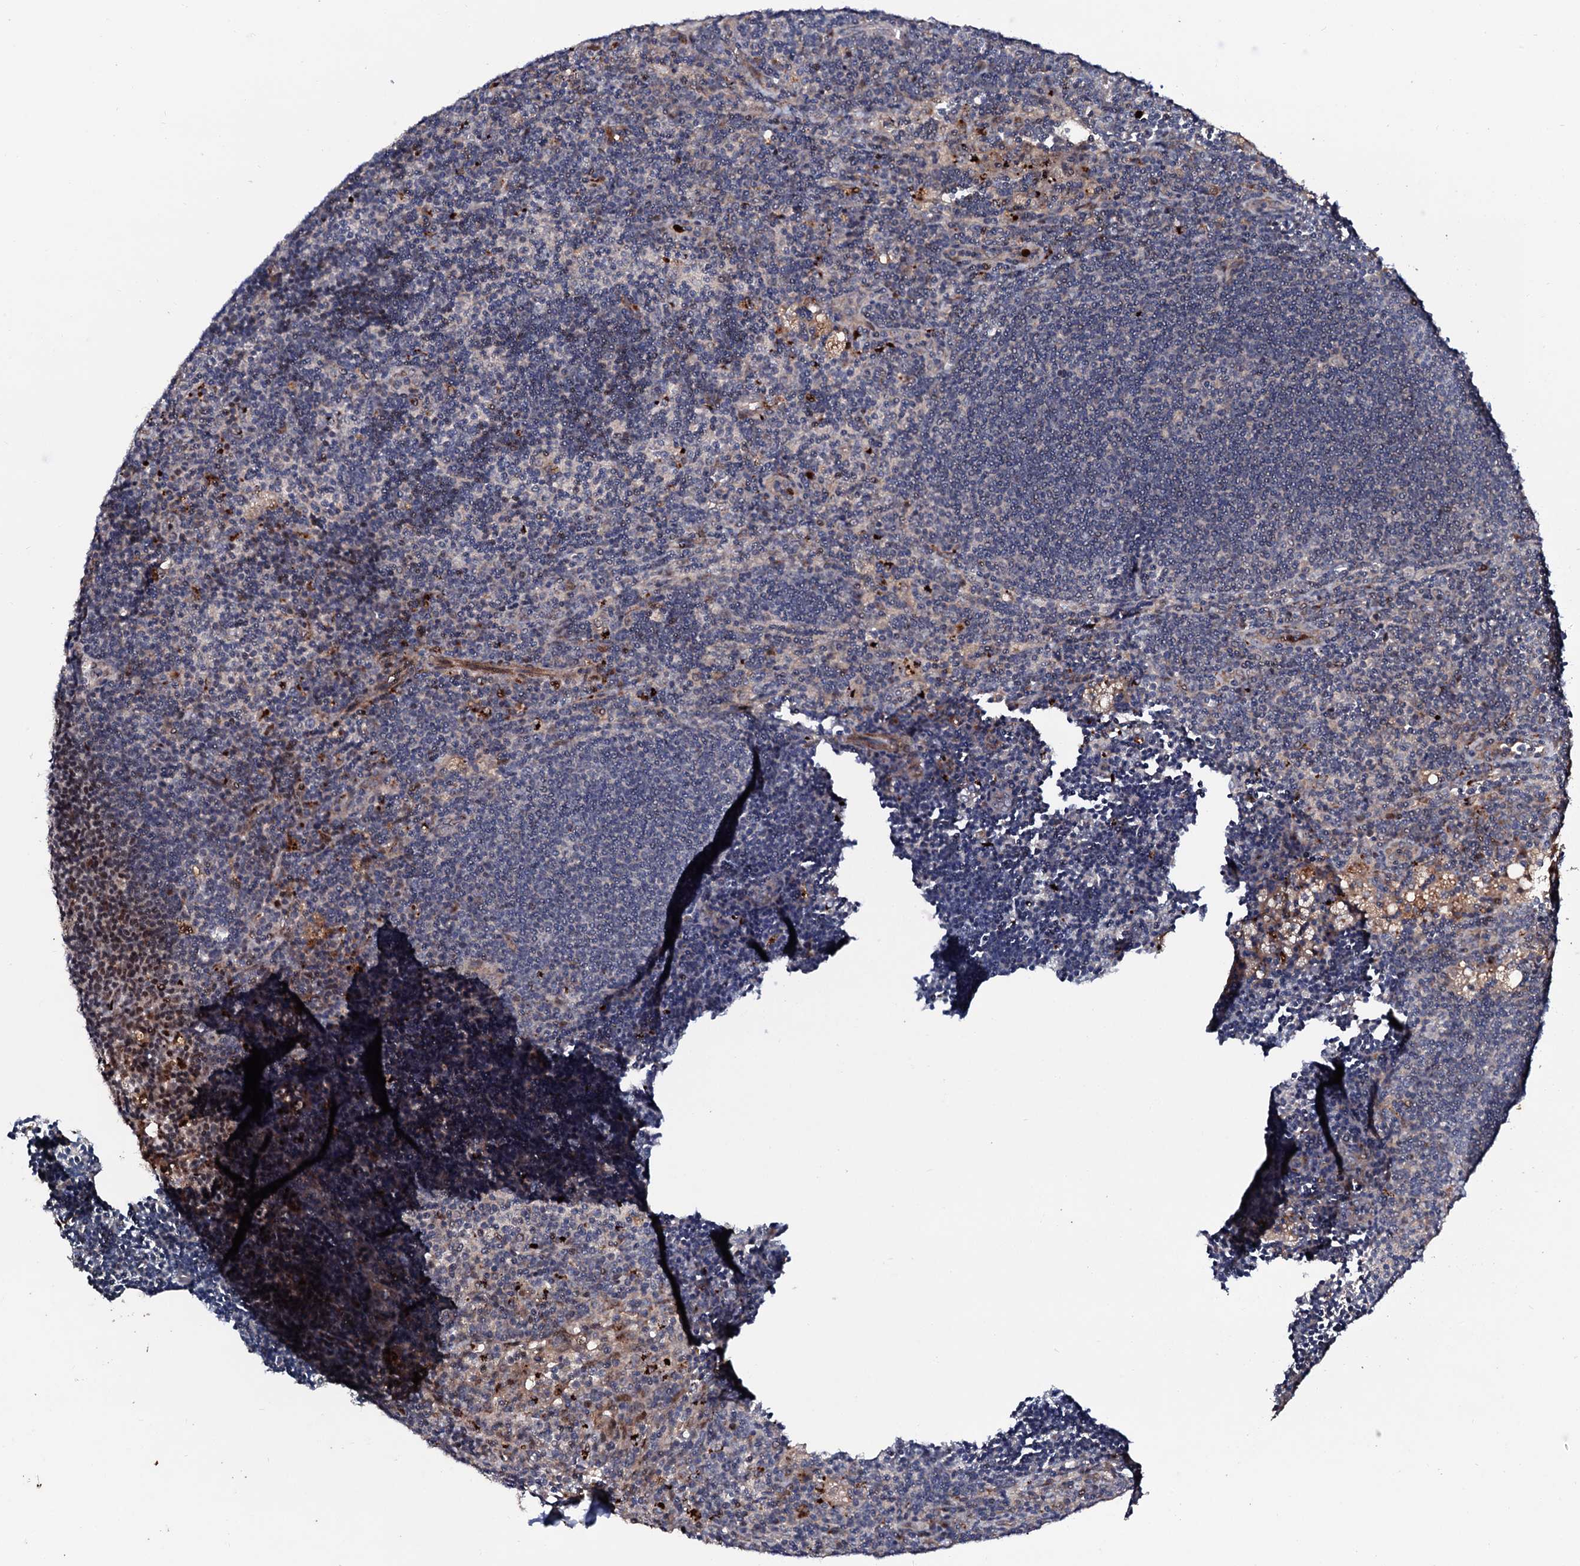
{"staining": {"intensity": "negative", "quantity": "none", "location": "none"}, "tissue": "lymph node", "cell_type": "Germinal center cells", "image_type": "normal", "snomed": [{"axis": "morphology", "description": "Normal tissue, NOS"}, {"axis": "topography", "description": "Lymph node"}], "caption": "An image of lymph node stained for a protein reveals no brown staining in germinal center cells. The staining is performed using DAB (3,3'-diaminobenzidine) brown chromogen with nuclei counter-stained in using hematoxylin.", "gene": "COG6", "patient": {"sex": "male", "age": 24}}